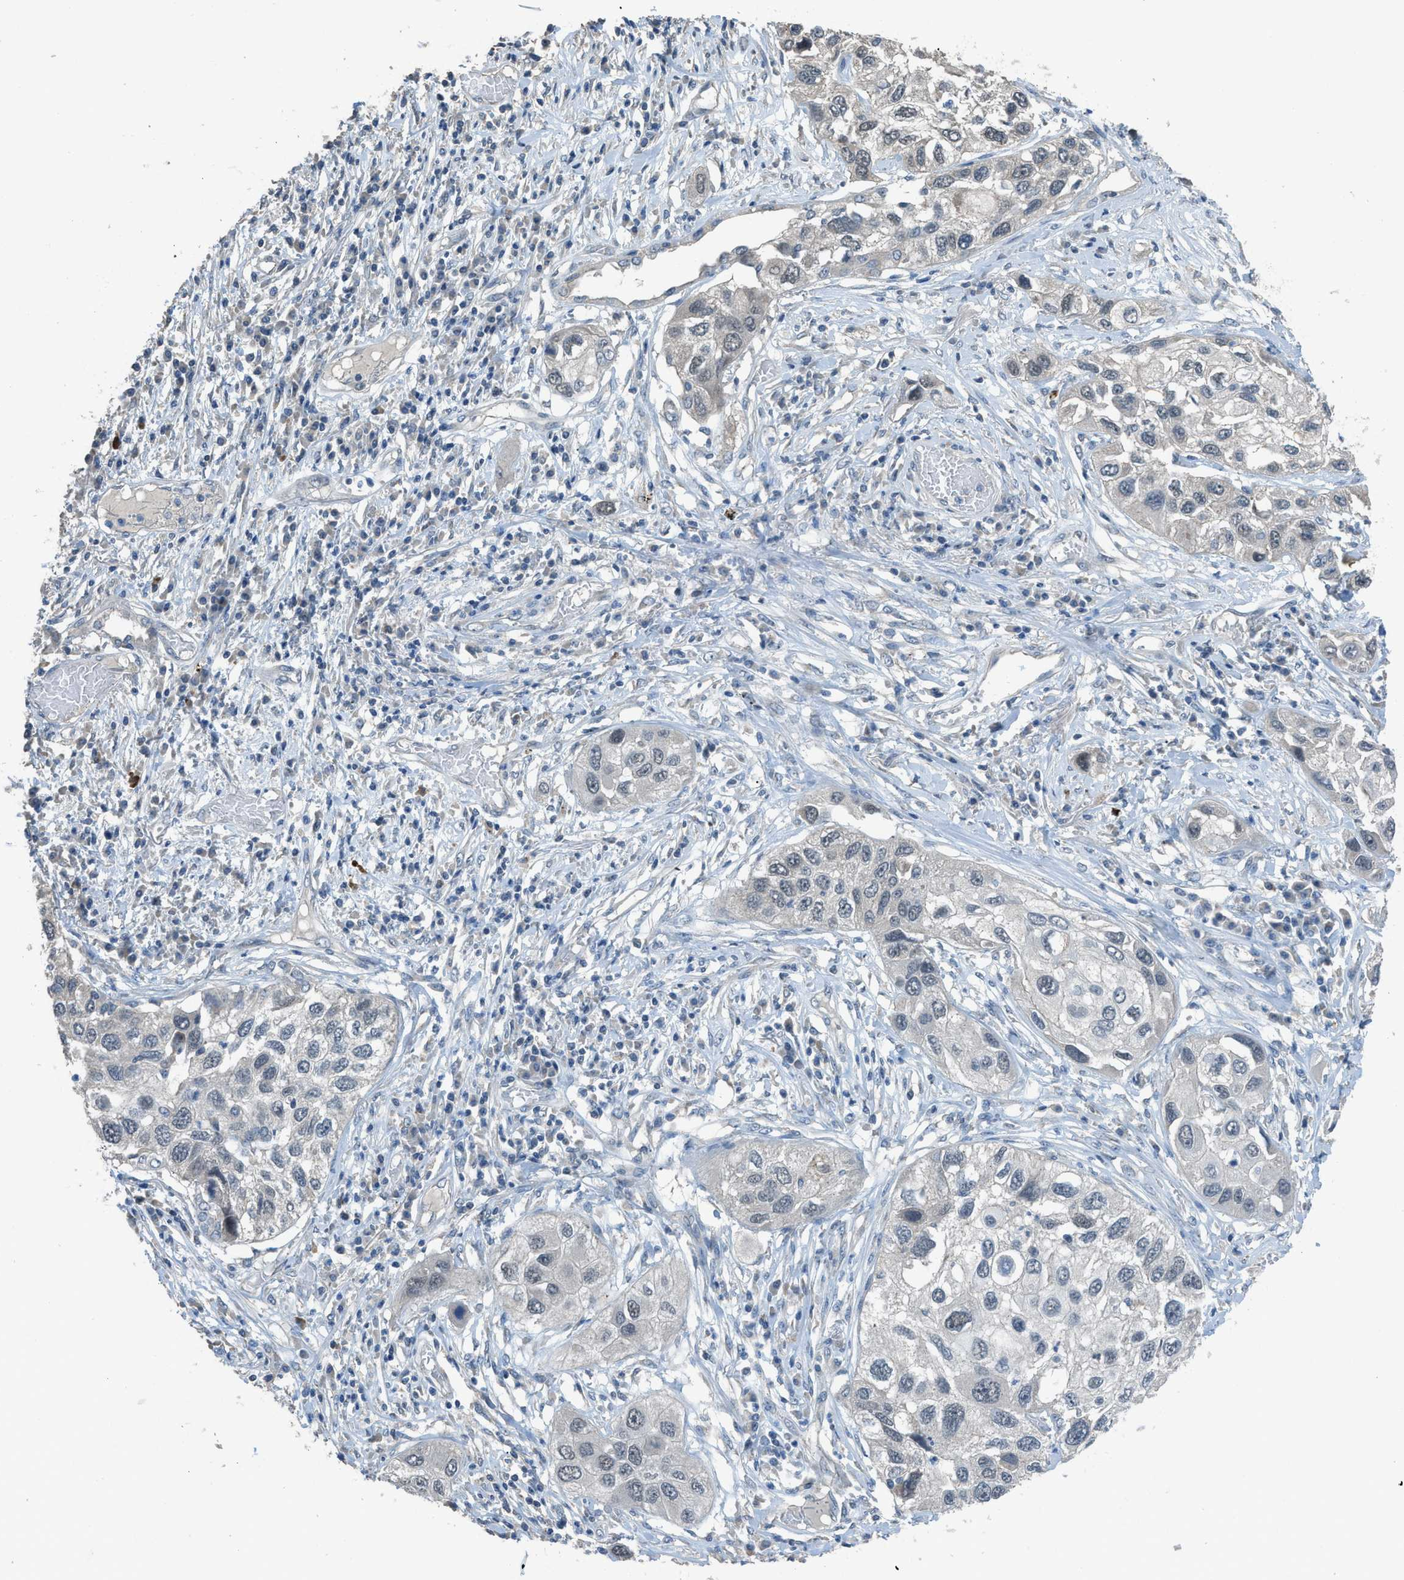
{"staining": {"intensity": "weak", "quantity": "<25%", "location": "nuclear"}, "tissue": "lung cancer", "cell_type": "Tumor cells", "image_type": "cancer", "snomed": [{"axis": "morphology", "description": "Squamous cell carcinoma, NOS"}, {"axis": "topography", "description": "Lung"}], "caption": "Immunohistochemical staining of lung cancer demonstrates no significant expression in tumor cells.", "gene": "TIMD4", "patient": {"sex": "male", "age": 71}}